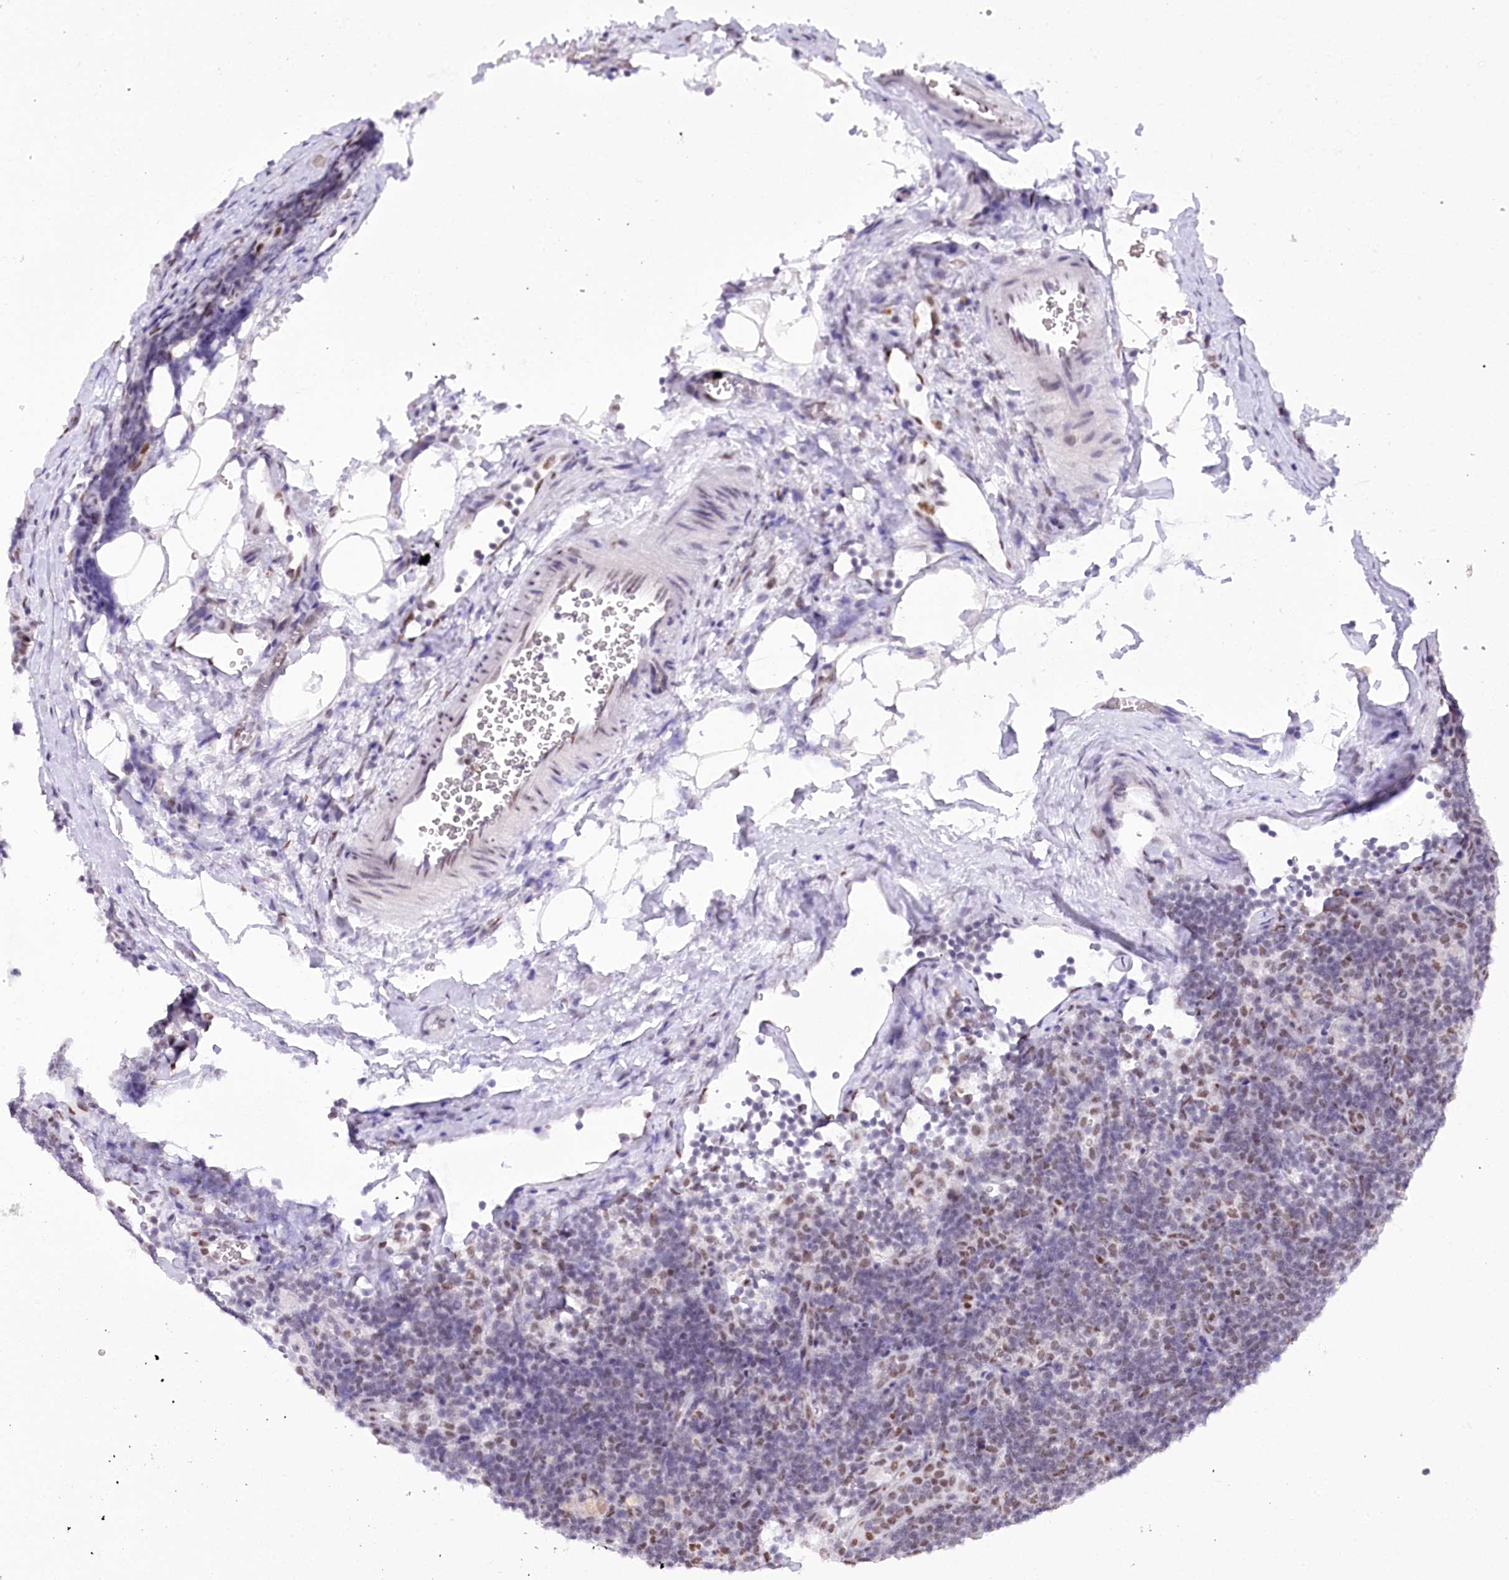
{"staining": {"intensity": "negative", "quantity": "none", "location": "none"}, "tissue": "lymphoma", "cell_type": "Tumor cells", "image_type": "cancer", "snomed": [{"axis": "morphology", "description": "Hodgkin's disease, NOS"}, {"axis": "topography", "description": "Lymph node"}], "caption": "Lymphoma was stained to show a protein in brown. There is no significant positivity in tumor cells.", "gene": "HNRNPA0", "patient": {"sex": "female", "age": 57}}